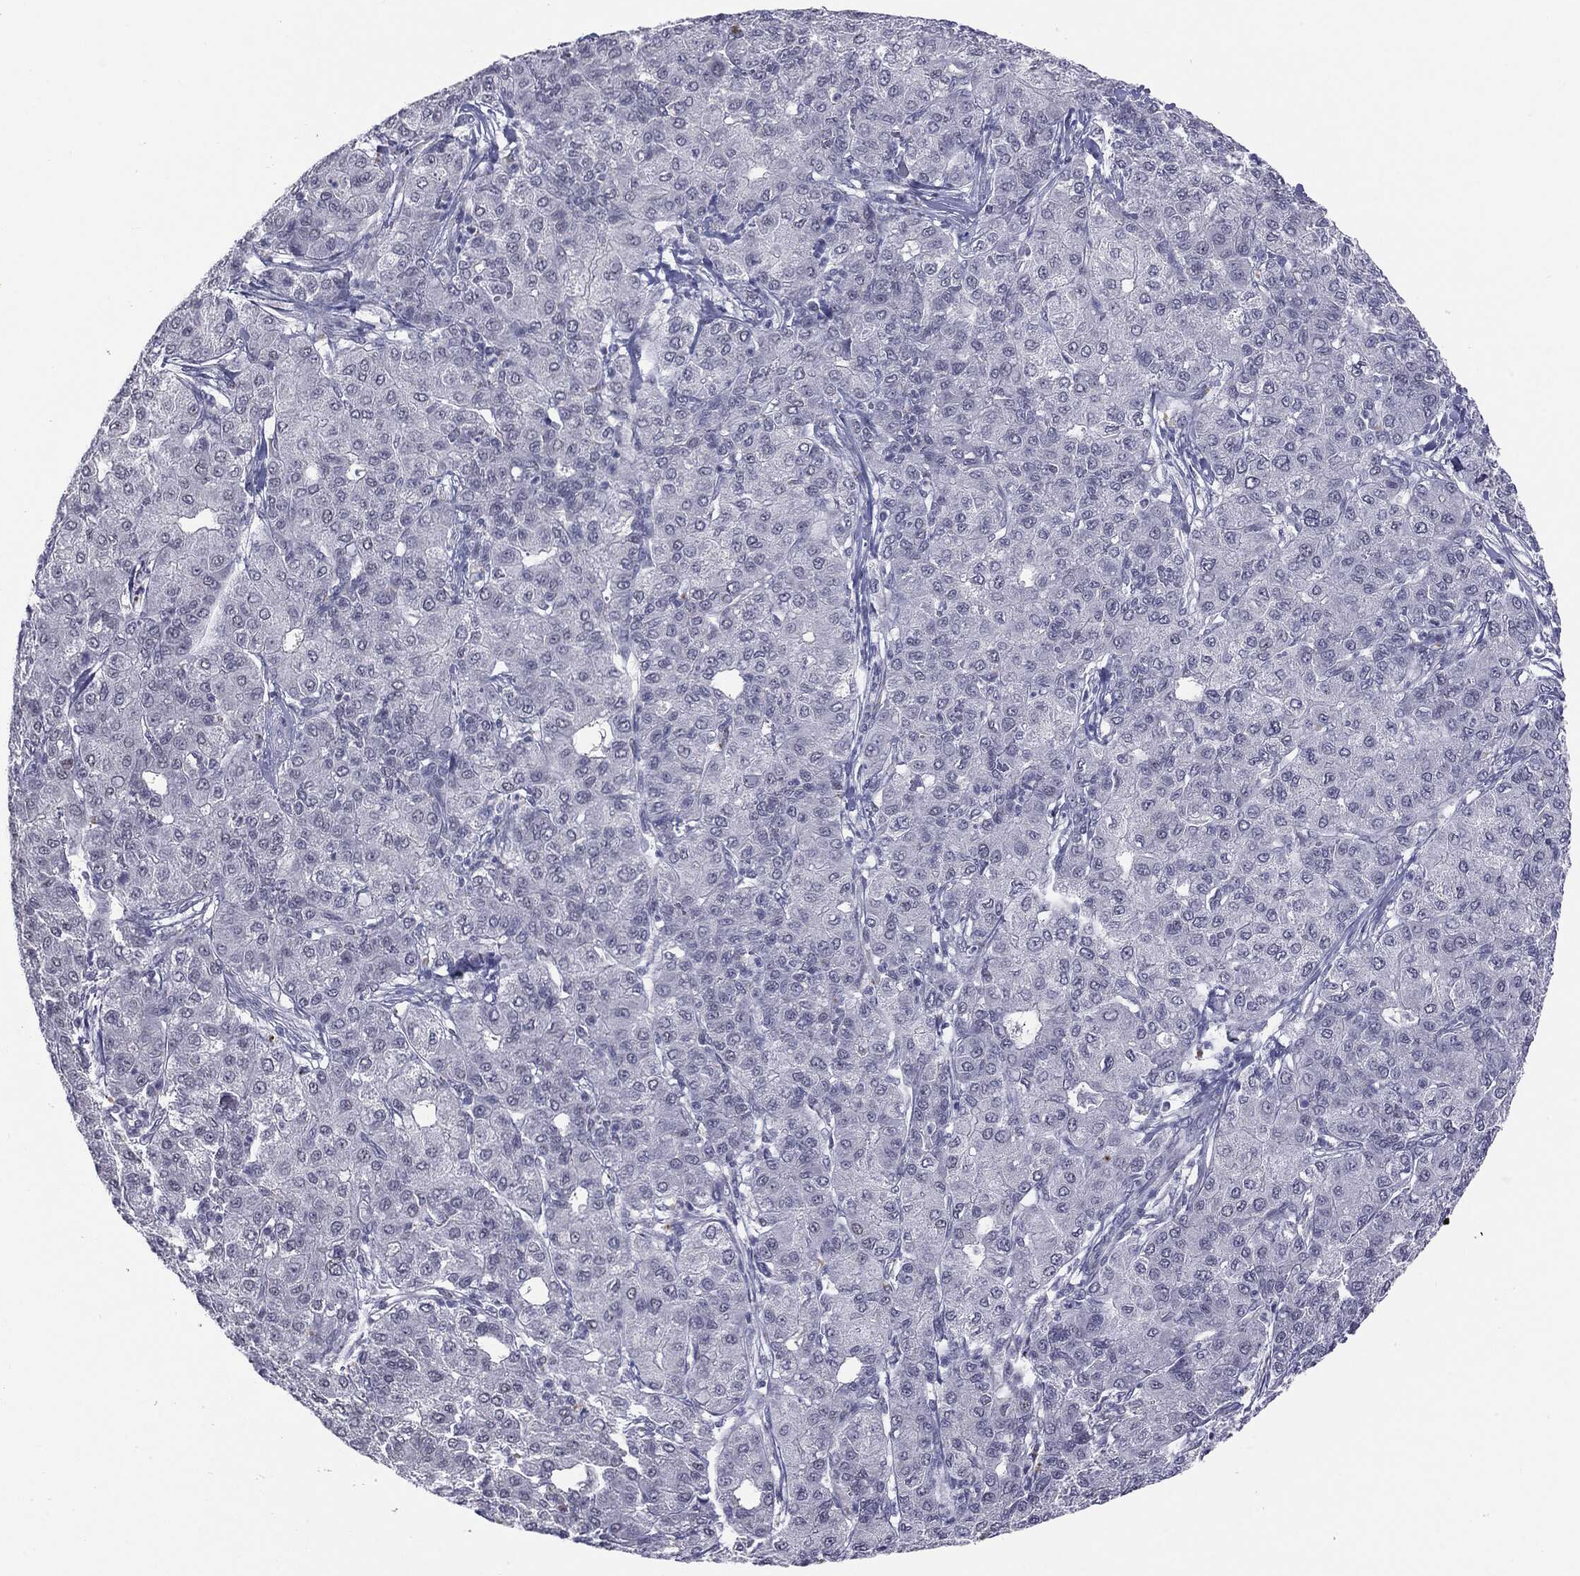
{"staining": {"intensity": "negative", "quantity": "none", "location": "none"}, "tissue": "liver cancer", "cell_type": "Tumor cells", "image_type": "cancer", "snomed": [{"axis": "morphology", "description": "Carcinoma, Hepatocellular, NOS"}, {"axis": "topography", "description": "Liver"}], "caption": "High magnification brightfield microscopy of hepatocellular carcinoma (liver) stained with DAB (brown) and counterstained with hematoxylin (blue): tumor cells show no significant expression.", "gene": "SLC5A5", "patient": {"sex": "male", "age": 65}}